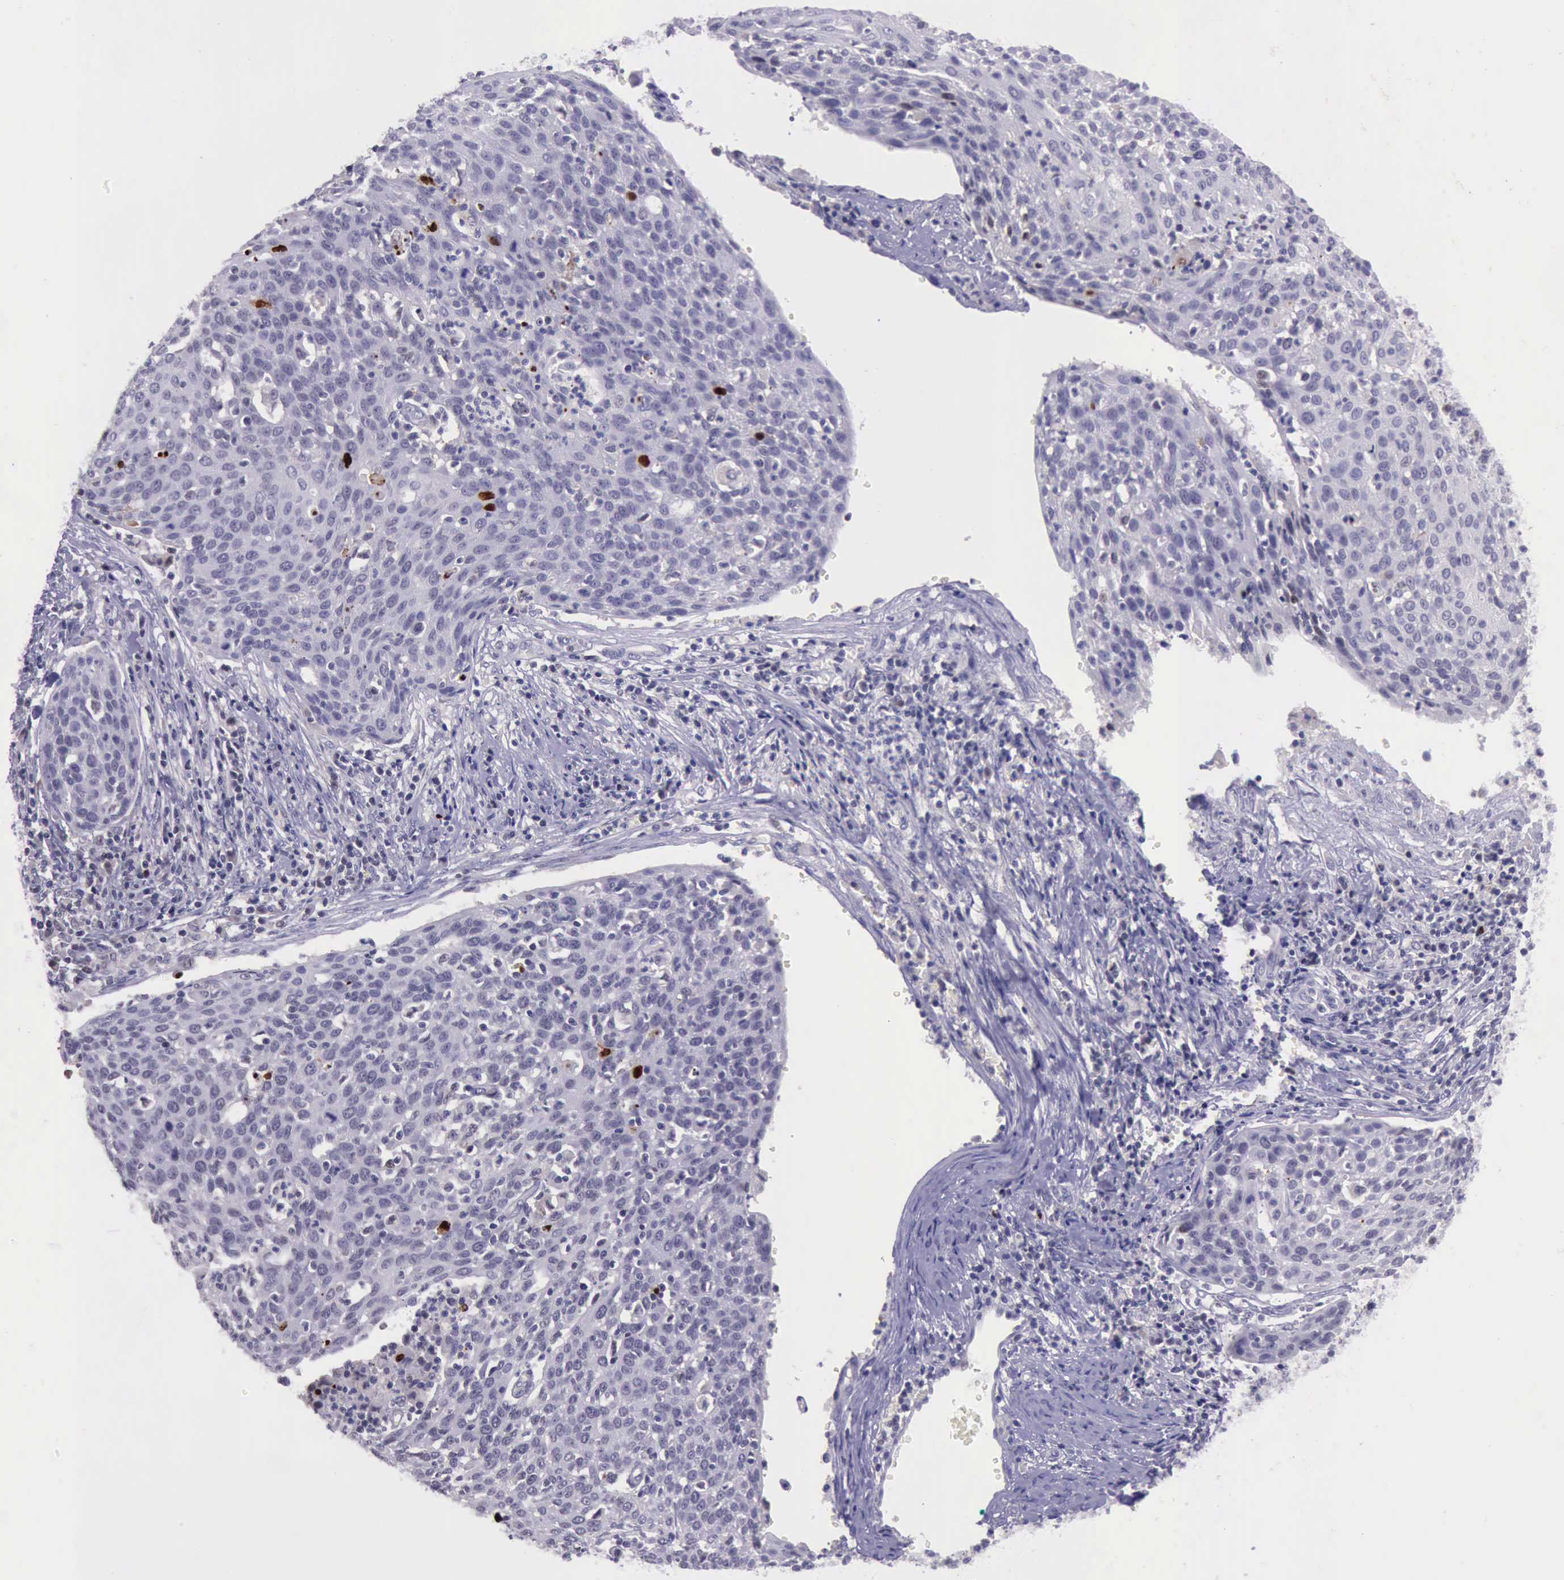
{"staining": {"intensity": "strong", "quantity": "<25%", "location": "nuclear"}, "tissue": "cervical cancer", "cell_type": "Tumor cells", "image_type": "cancer", "snomed": [{"axis": "morphology", "description": "Squamous cell carcinoma, NOS"}, {"axis": "topography", "description": "Cervix"}], "caption": "Immunohistochemical staining of human cervical cancer (squamous cell carcinoma) displays medium levels of strong nuclear positivity in approximately <25% of tumor cells.", "gene": "PARP1", "patient": {"sex": "female", "age": 38}}